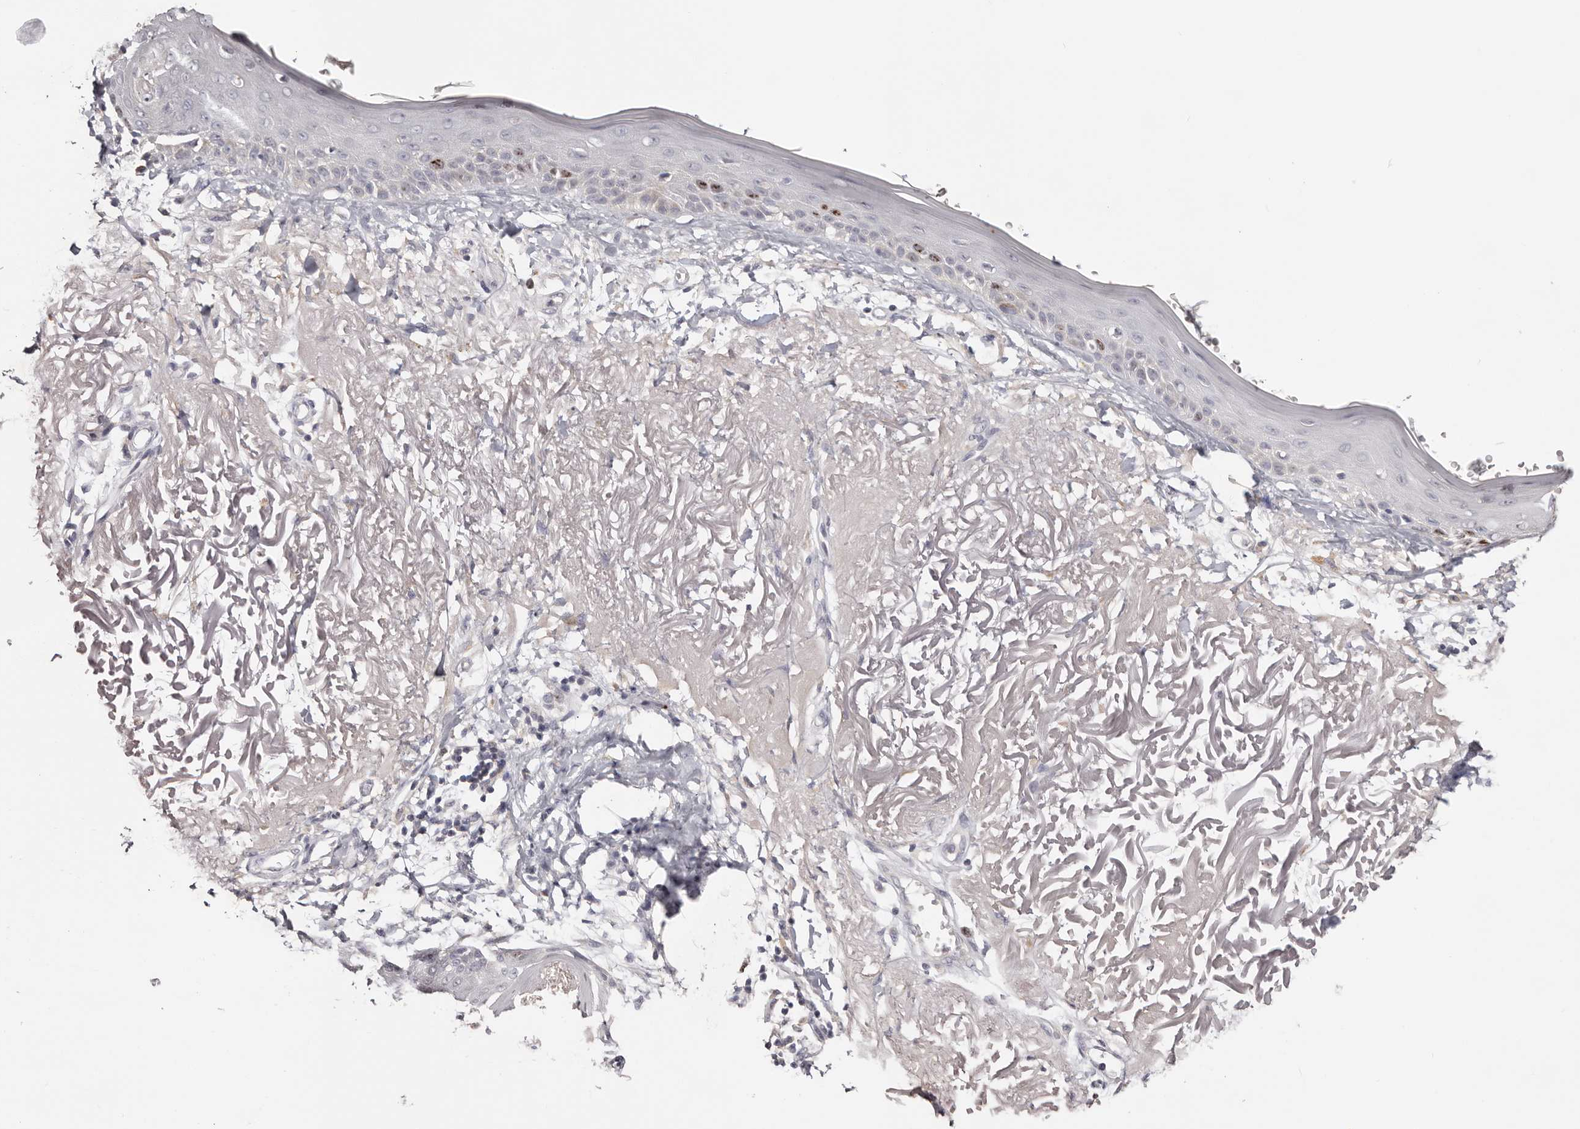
{"staining": {"intensity": "negative", "quantity": "none", "location": "none"}, "tissue": "skin", "cell_type": "Fibroblasts", "image_type": "normal", "snomed": [{"axis": "morphology", "description": "Normal tissue, NOS"}, {"axis": "topography", "description": "Skin"}, {"axis": "topography", "description": "Skeletal muscle"}], "caption": "There is no significant staining in fibroblasts of skin. (DAB (3,3'-diaminobenzidine) immunohistochemistry, high magnification).", "gene": "CCDC190", "patient": {"sex": "male", "age": 83}}